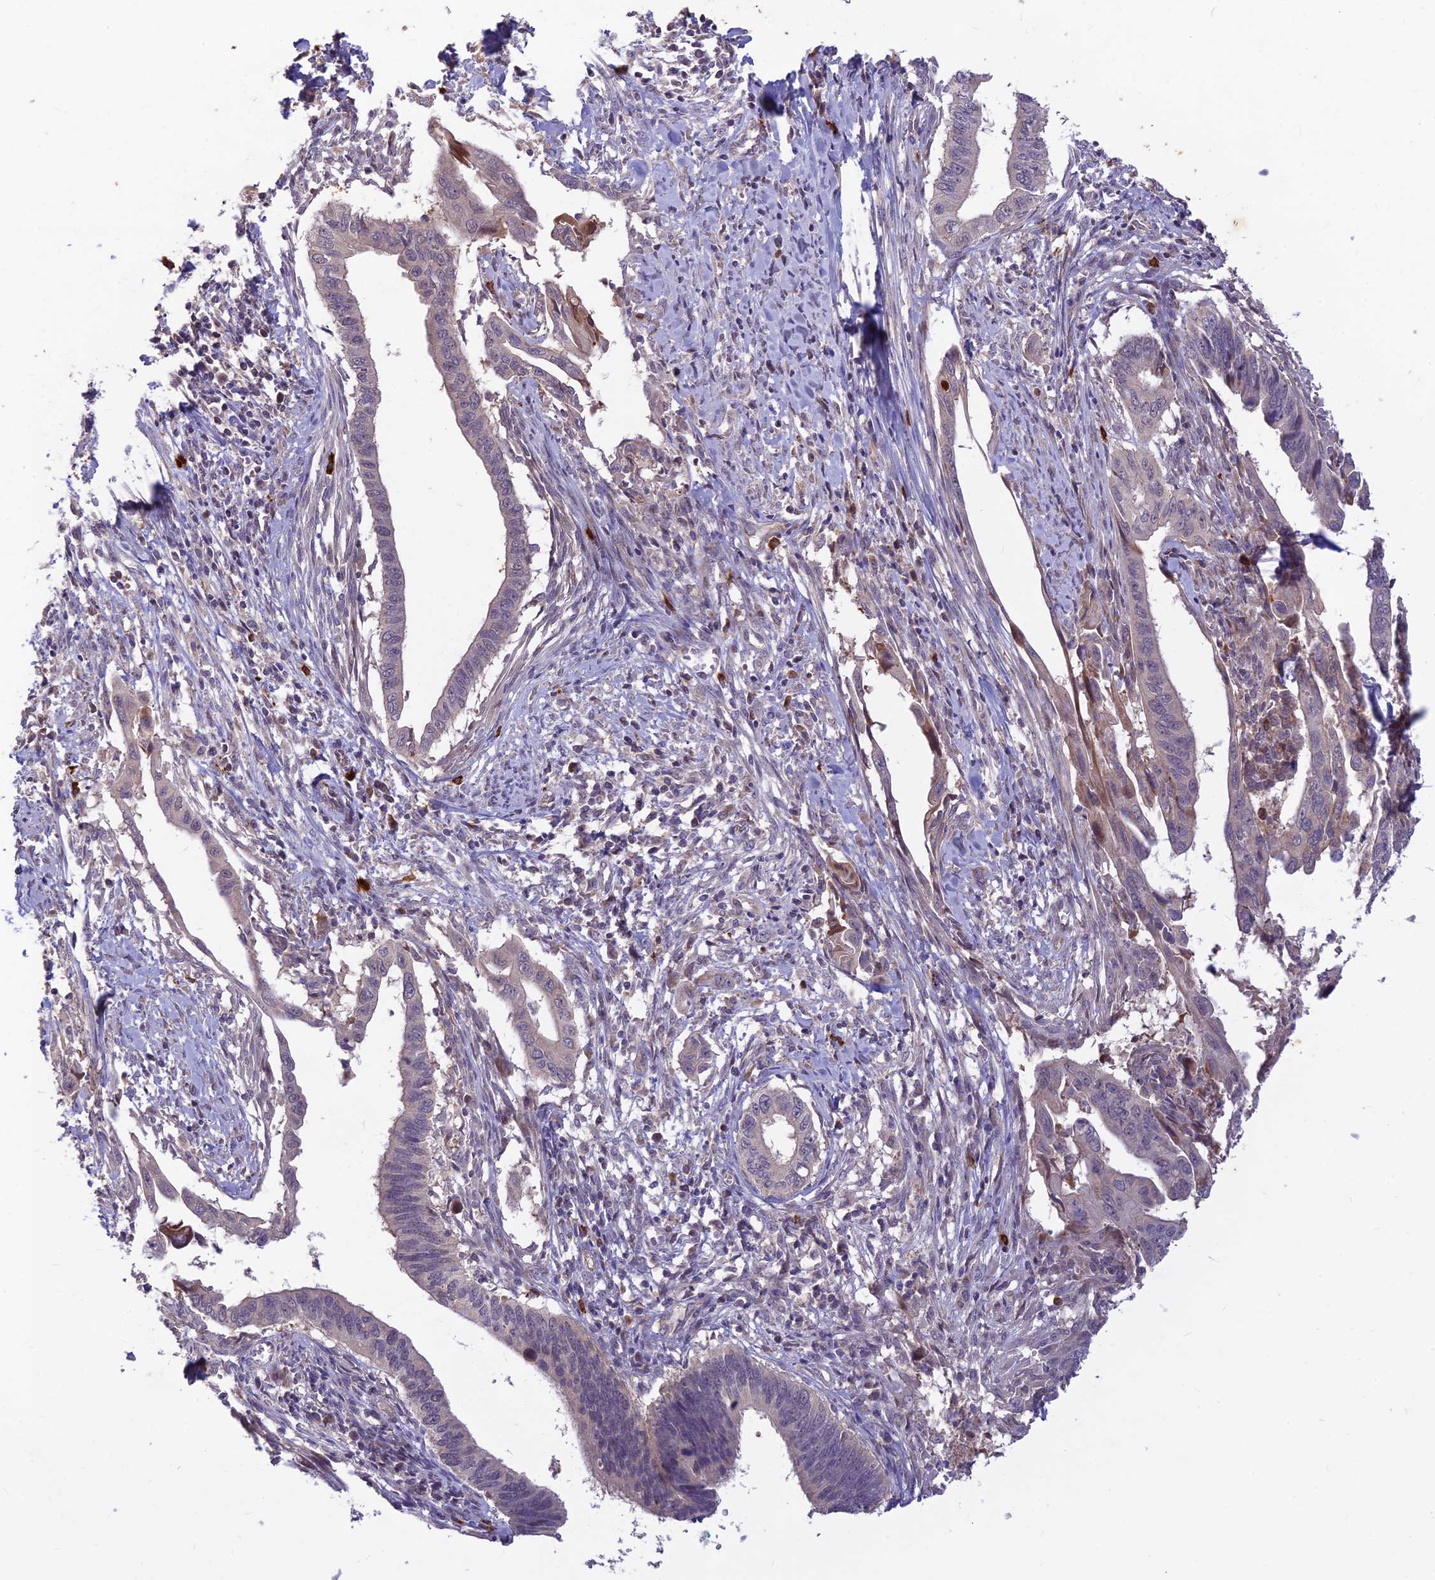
{"staining": {"intensity": "negative", "quantity": "none", "location": "none"}, "tissue": "cervical cancer", "cell_type": "Tumor cells", "image_type": "cancer", "snomed": [{"axis": "morphology", "description": "Adenocarcinoma, NOS"}, {"axis": "topography", "description": "Cervix"}], "caption": "DAB immunohistochemical staining of human cervical adenocarcinoma shows no significant positivity in tumor cells.", "gene": "ASPDH", "patient": {"sex": "female", "age": 42}}